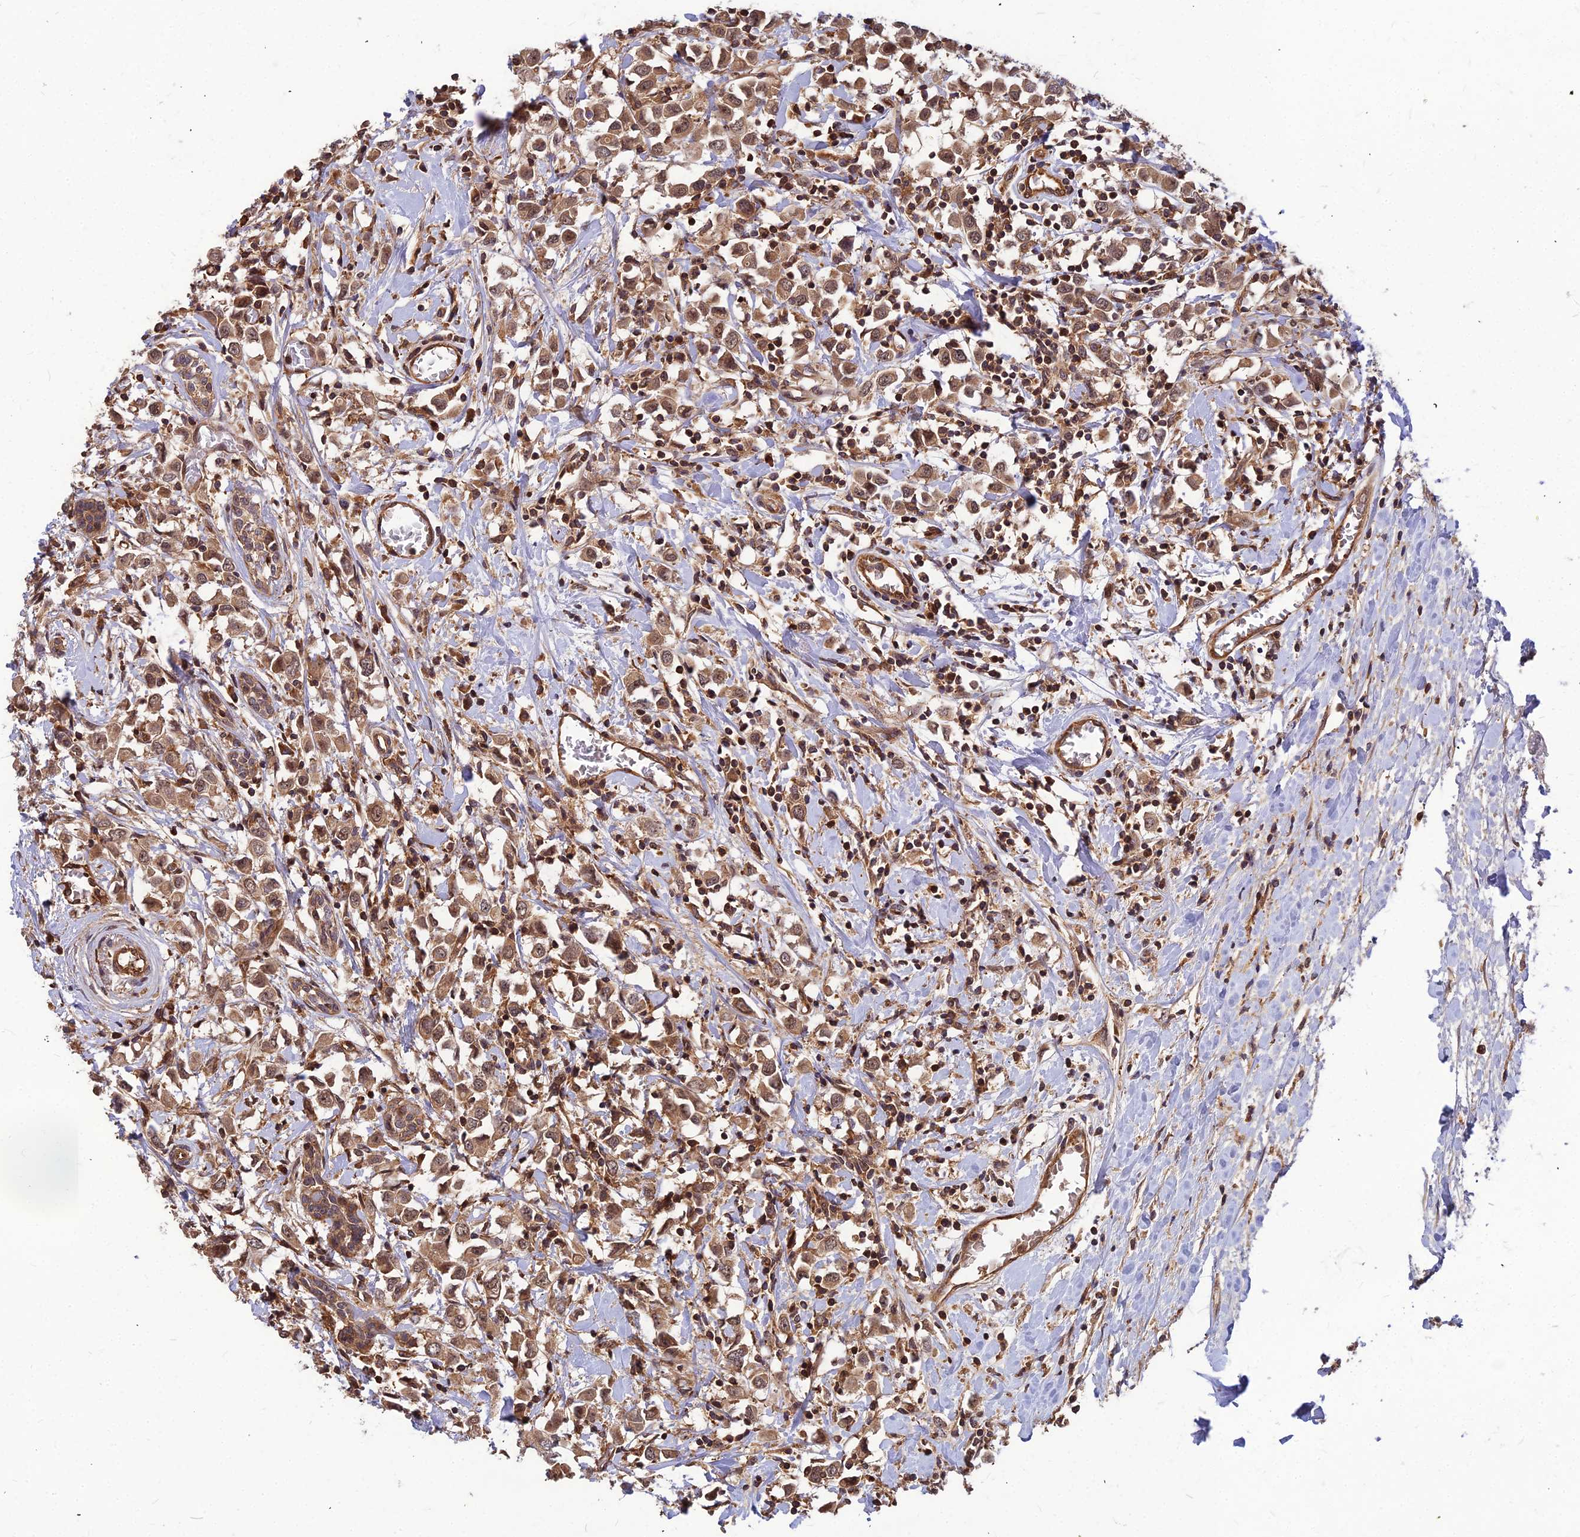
{"staining": {"intensity": "moderate", "quantity": ">75%", "location": "cytoplasmic/membranous,nuclear"}, "tissue": "breast cancer", "cell_type": "Tumor cells", "image_type": "cancer", "snomed": [{"axis": "morphology", "description": "Duct carcinoma"}, {"axis": "topography", "description": "Breast"}], "caption": "High-power microscopy captured an IHC micrograph of breast infiltrating ductal carcinoma, revealing moderate cytoplasmic/membranous and nuclear positivity in about >75% of tumor cells.", "gene": "ZNF467", "patient": {"sex": "female", "age": 61}}